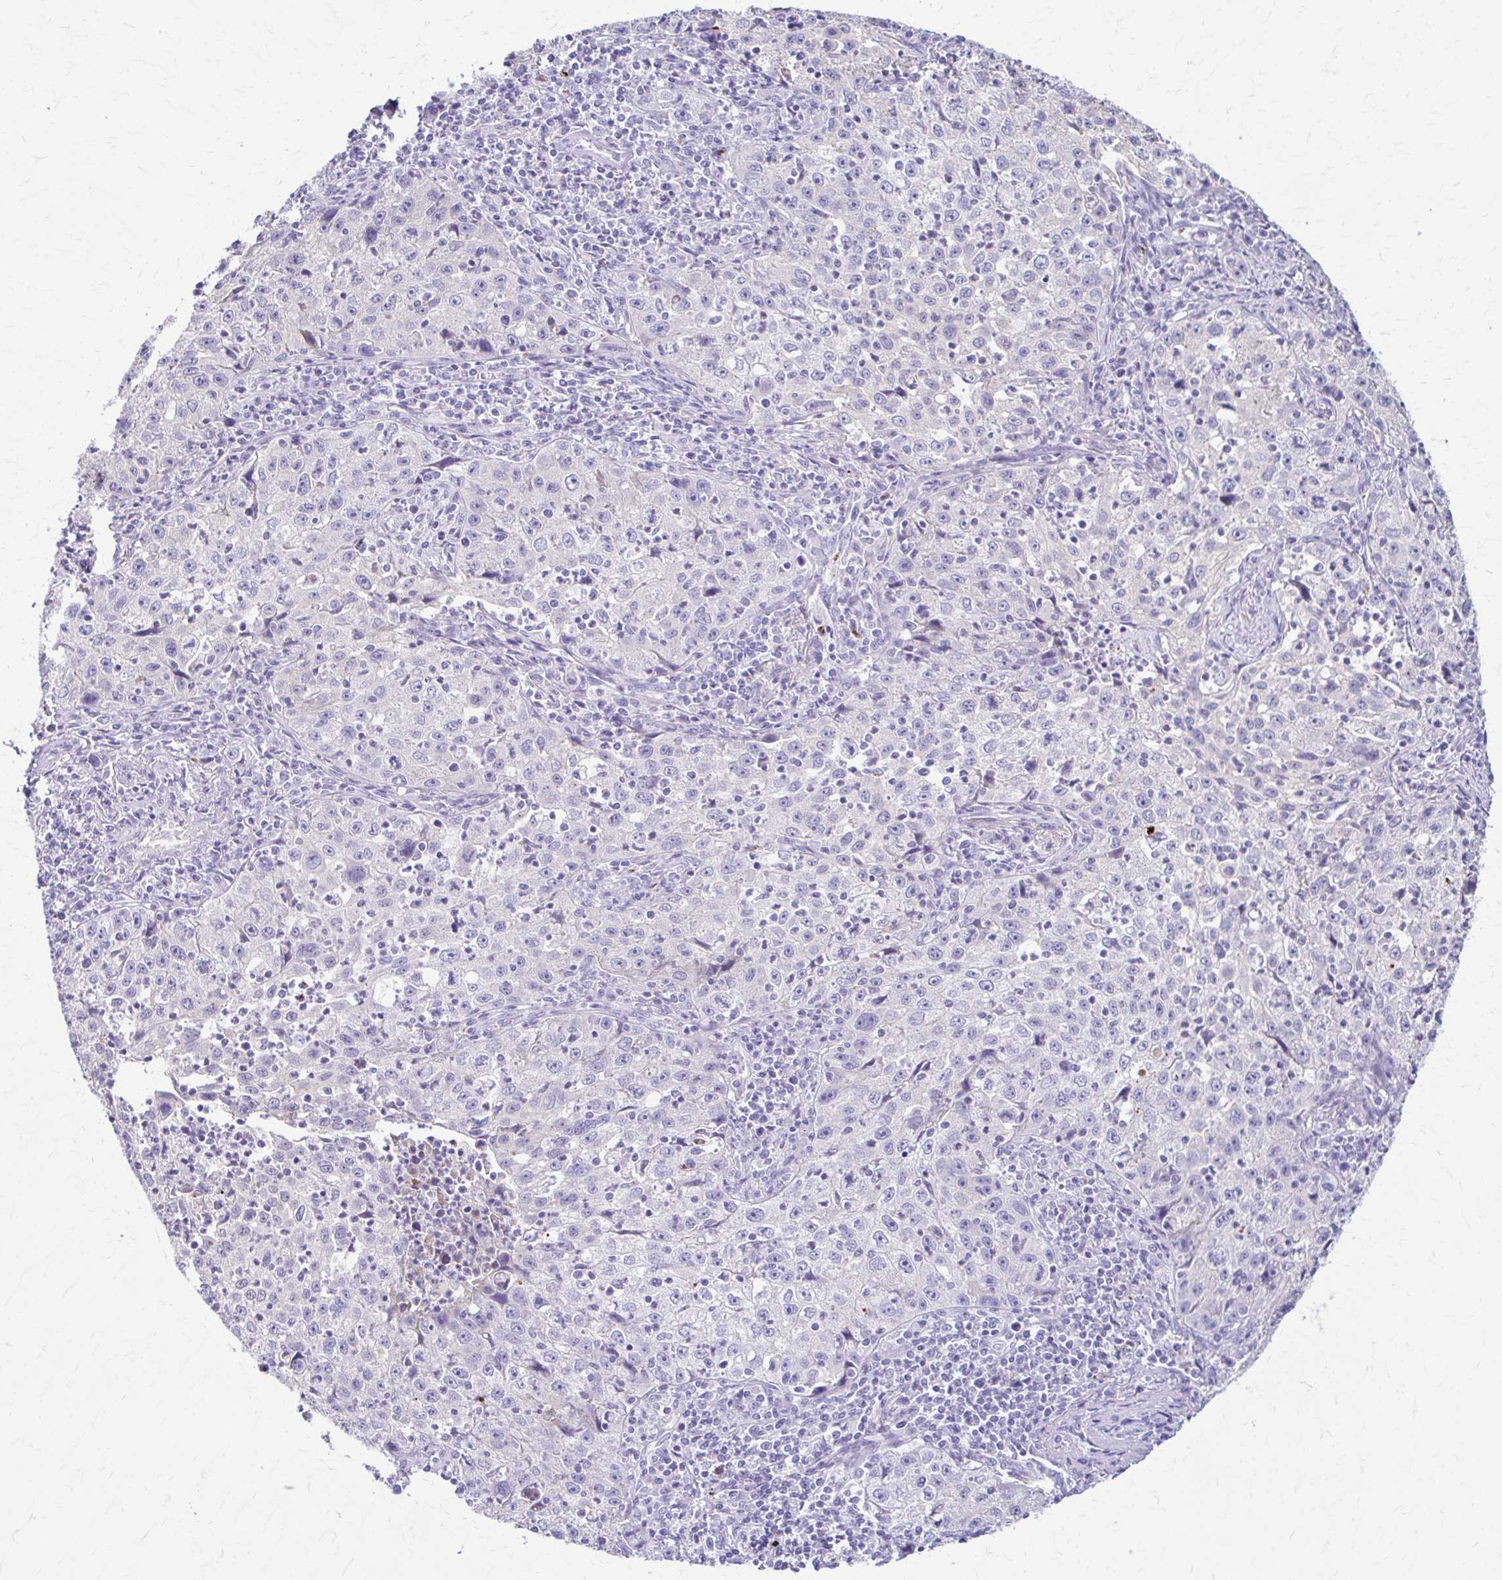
{"staining": {"intensity": "negative", "quantity": "none", "location": "none"}, "tissue": "lung cancer", "cell_type": "Tumor cells", "image_type": "cancer", "snomed": [{"axis": "morphology", "description": "Squamous cell carcinoma, NOS"}, {"axis": "topography", "description": "Lung"}], "caption": "There is no significant expression in tumor cells of squamous cell carcinoma (lung).", "gene": "DSP", "patient": {"sex": "male", "age": 71}}